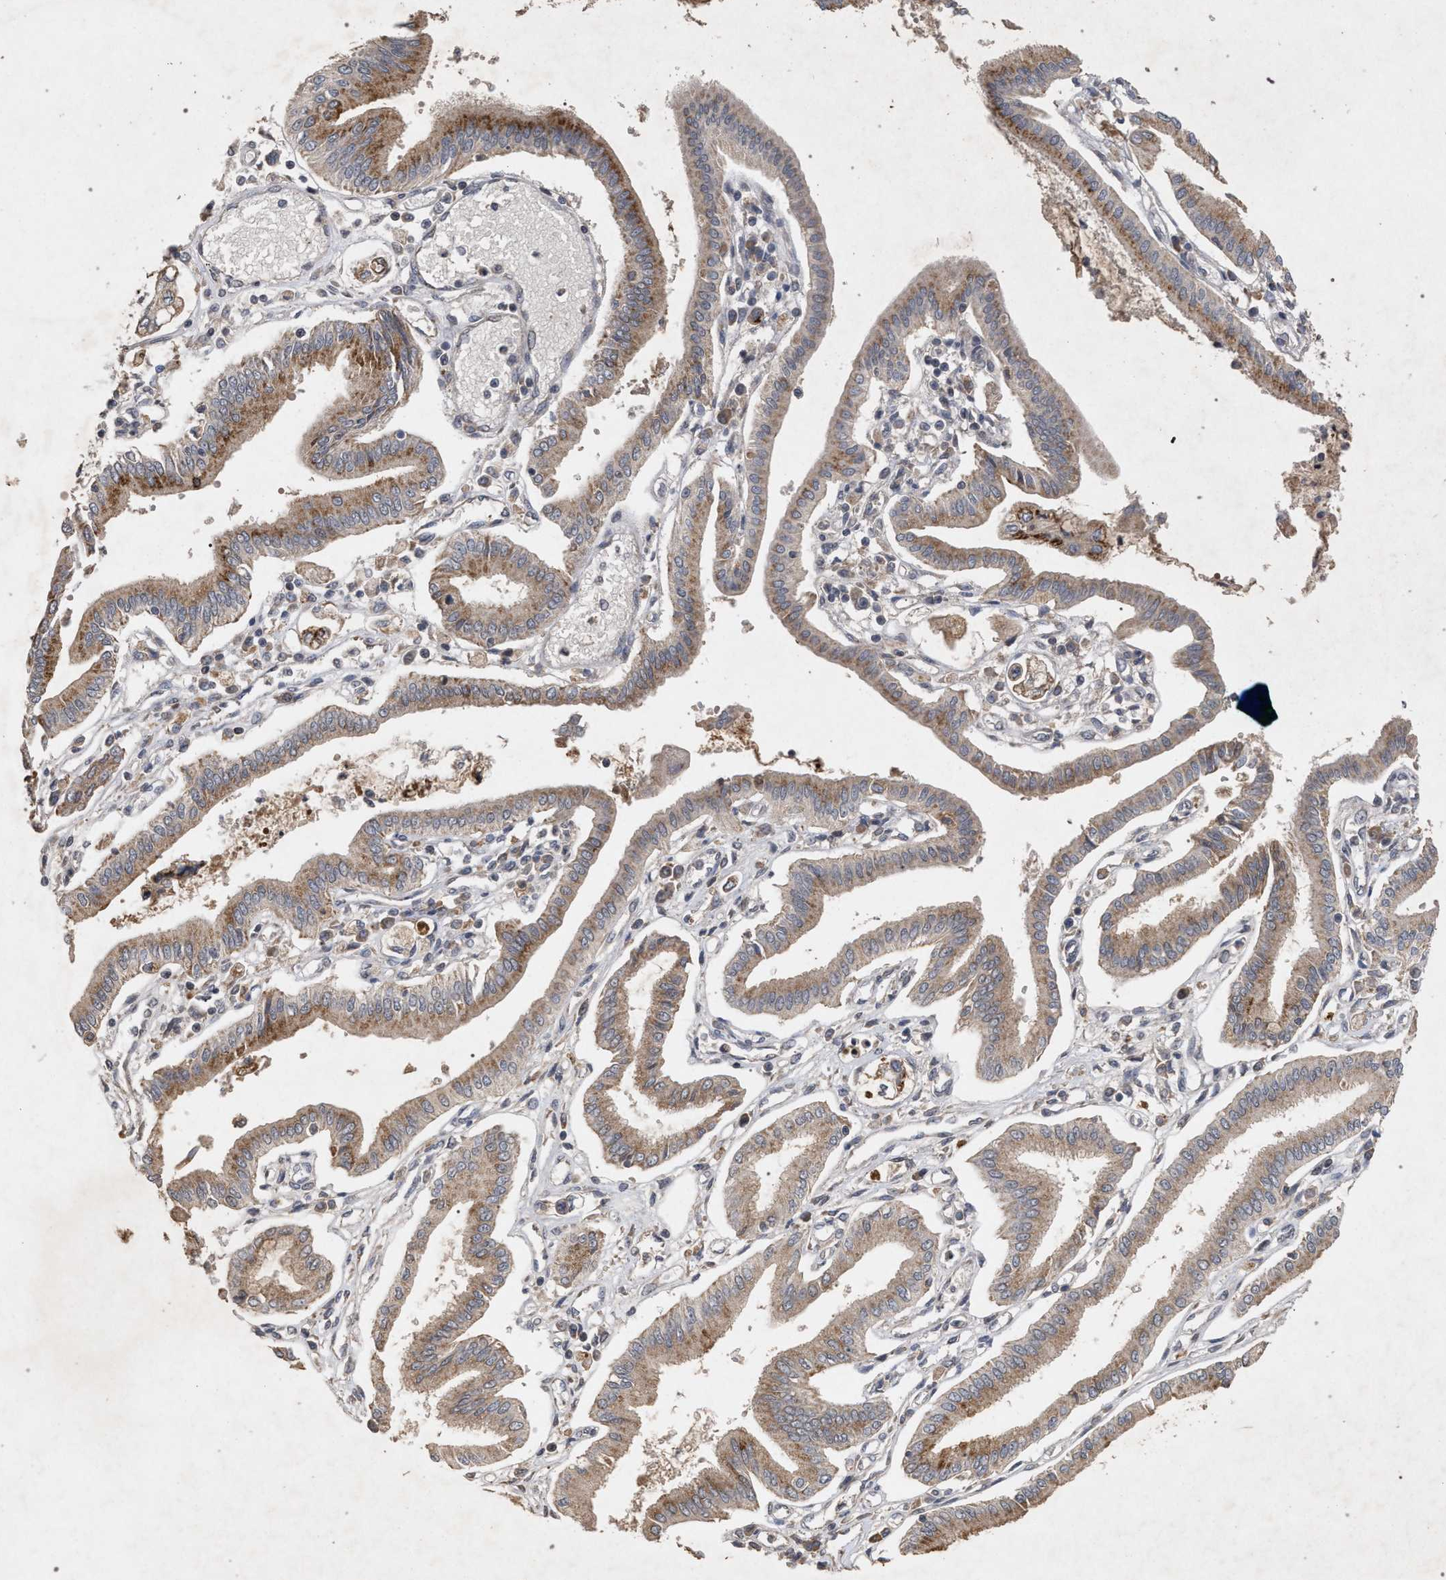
{"staining": {"intensity": "moderate", "quantity": ">75%", "location": "cytoplasmic/membranous"}, "tissue": "pancreatic cancer", "cell_type": "Tumor cells", "image_type": "cancer", "snomed": [{"axis": "morphology", "description": "Adenocarcinoma, NOS"}, {"axis": "topography", "description": "Pancreas"}], "caption": "Moderate cytoplasmic/membranous protein staining is identified in approximately >75% of tumor cells in pancreatic cancer (adenocarcinoma). (DAB = brown stain, brightfield microscopy at high magnification).", "gene": "PKD2L1", "patient": {"sex": "male", "age": 56}}